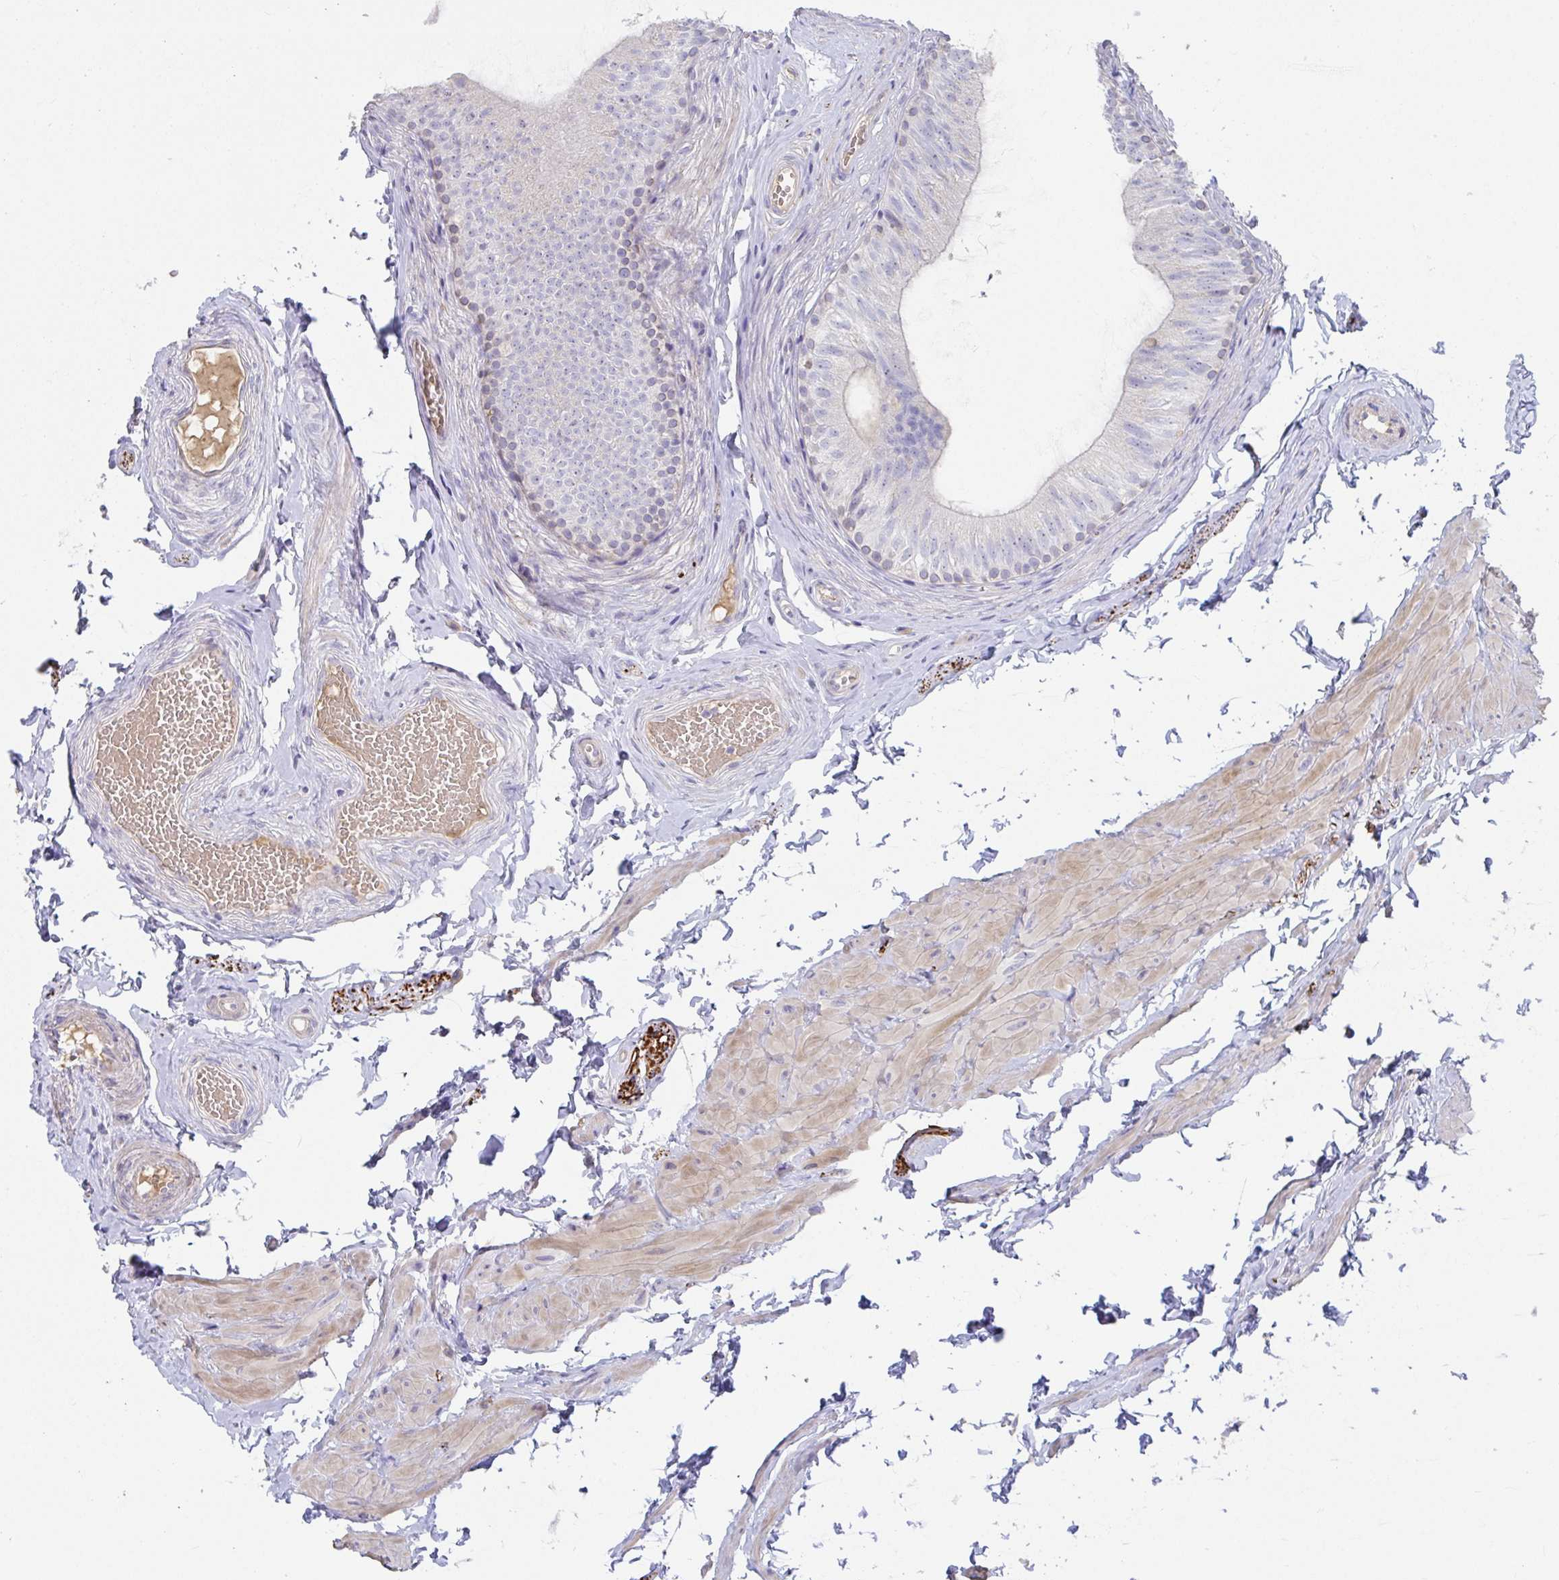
{"staining": {"intensity": "moderate", "quantity": "<25%", "location": "cytoplasmic/membranous"}, "tissue": "epididymis", "cell_type": "Glandular cells", "image_type": "normal", "snomed": [{"axis": "morphology", "description": "Normal tissue, NOS"}, {"axis": "topography", "description": "Epididymis, spermatic cord, NOS"}, {"axis": "topography", "description": "Epididymis"}, {"axis": "topography", "description": "Peripheral nerve tissue"}], "caption": "Moderate cytoplasmic/membranous staining is appreciated in about <25% of glandular cells in normal epididymis.", "gene": "ANO5", "patient": {"sex": "male", "age": 29}}